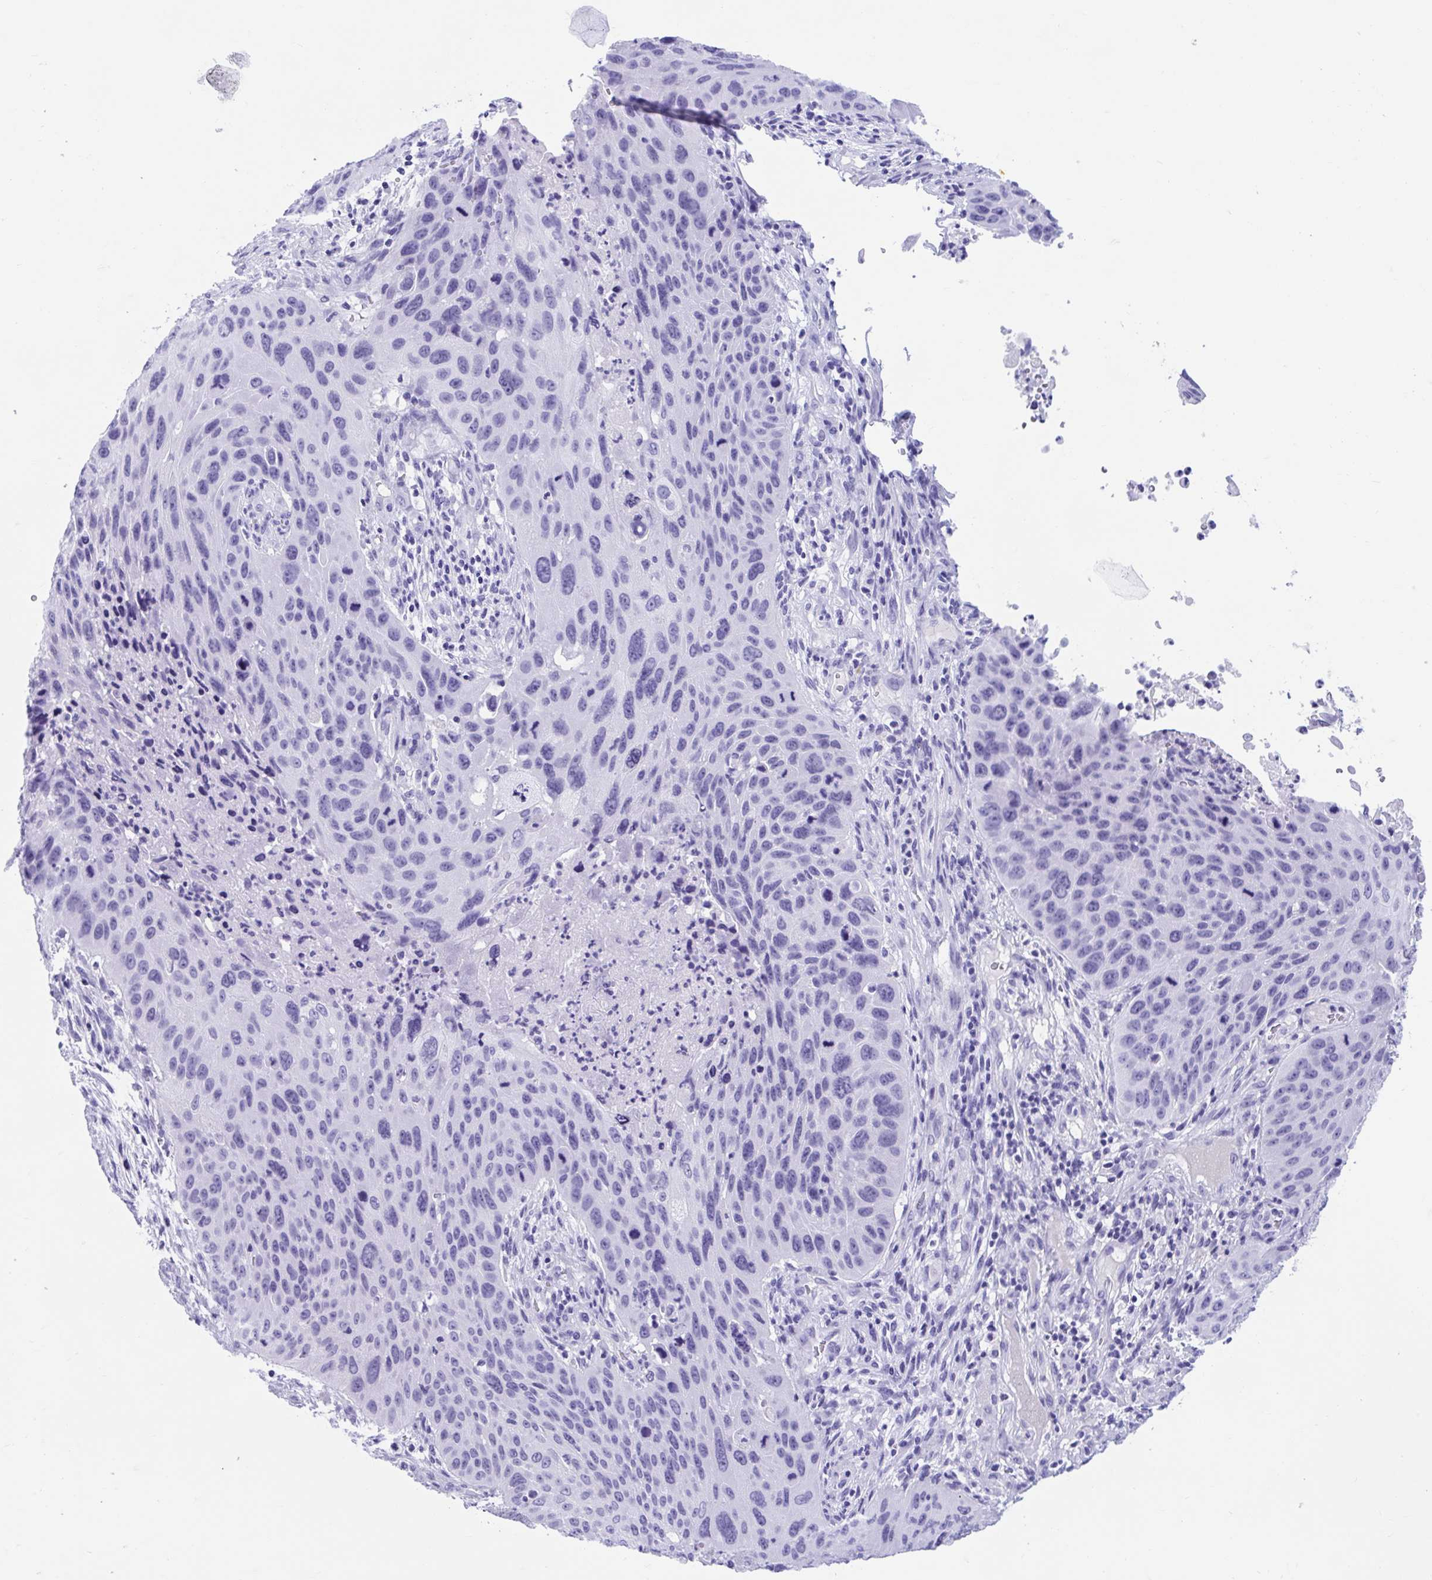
{"staining": {"intensity": "negative", "quantity": "none", "location": "none"}, "tissue": "lung cancer", "cell_type": "Tumor cells", "image_type": "cancer", "snomed": [{"axis": "morphology", "description": "Squamous cell carcinoma, NOS"}, {"axis": "topography", "description": "Lung"}], "caption": "Immunohistochemical staining of lung cancer exhibits no significant staining in tumor cells.", "gene": "TMEM35A", "patient": {"sex": "male", "age": 63}}